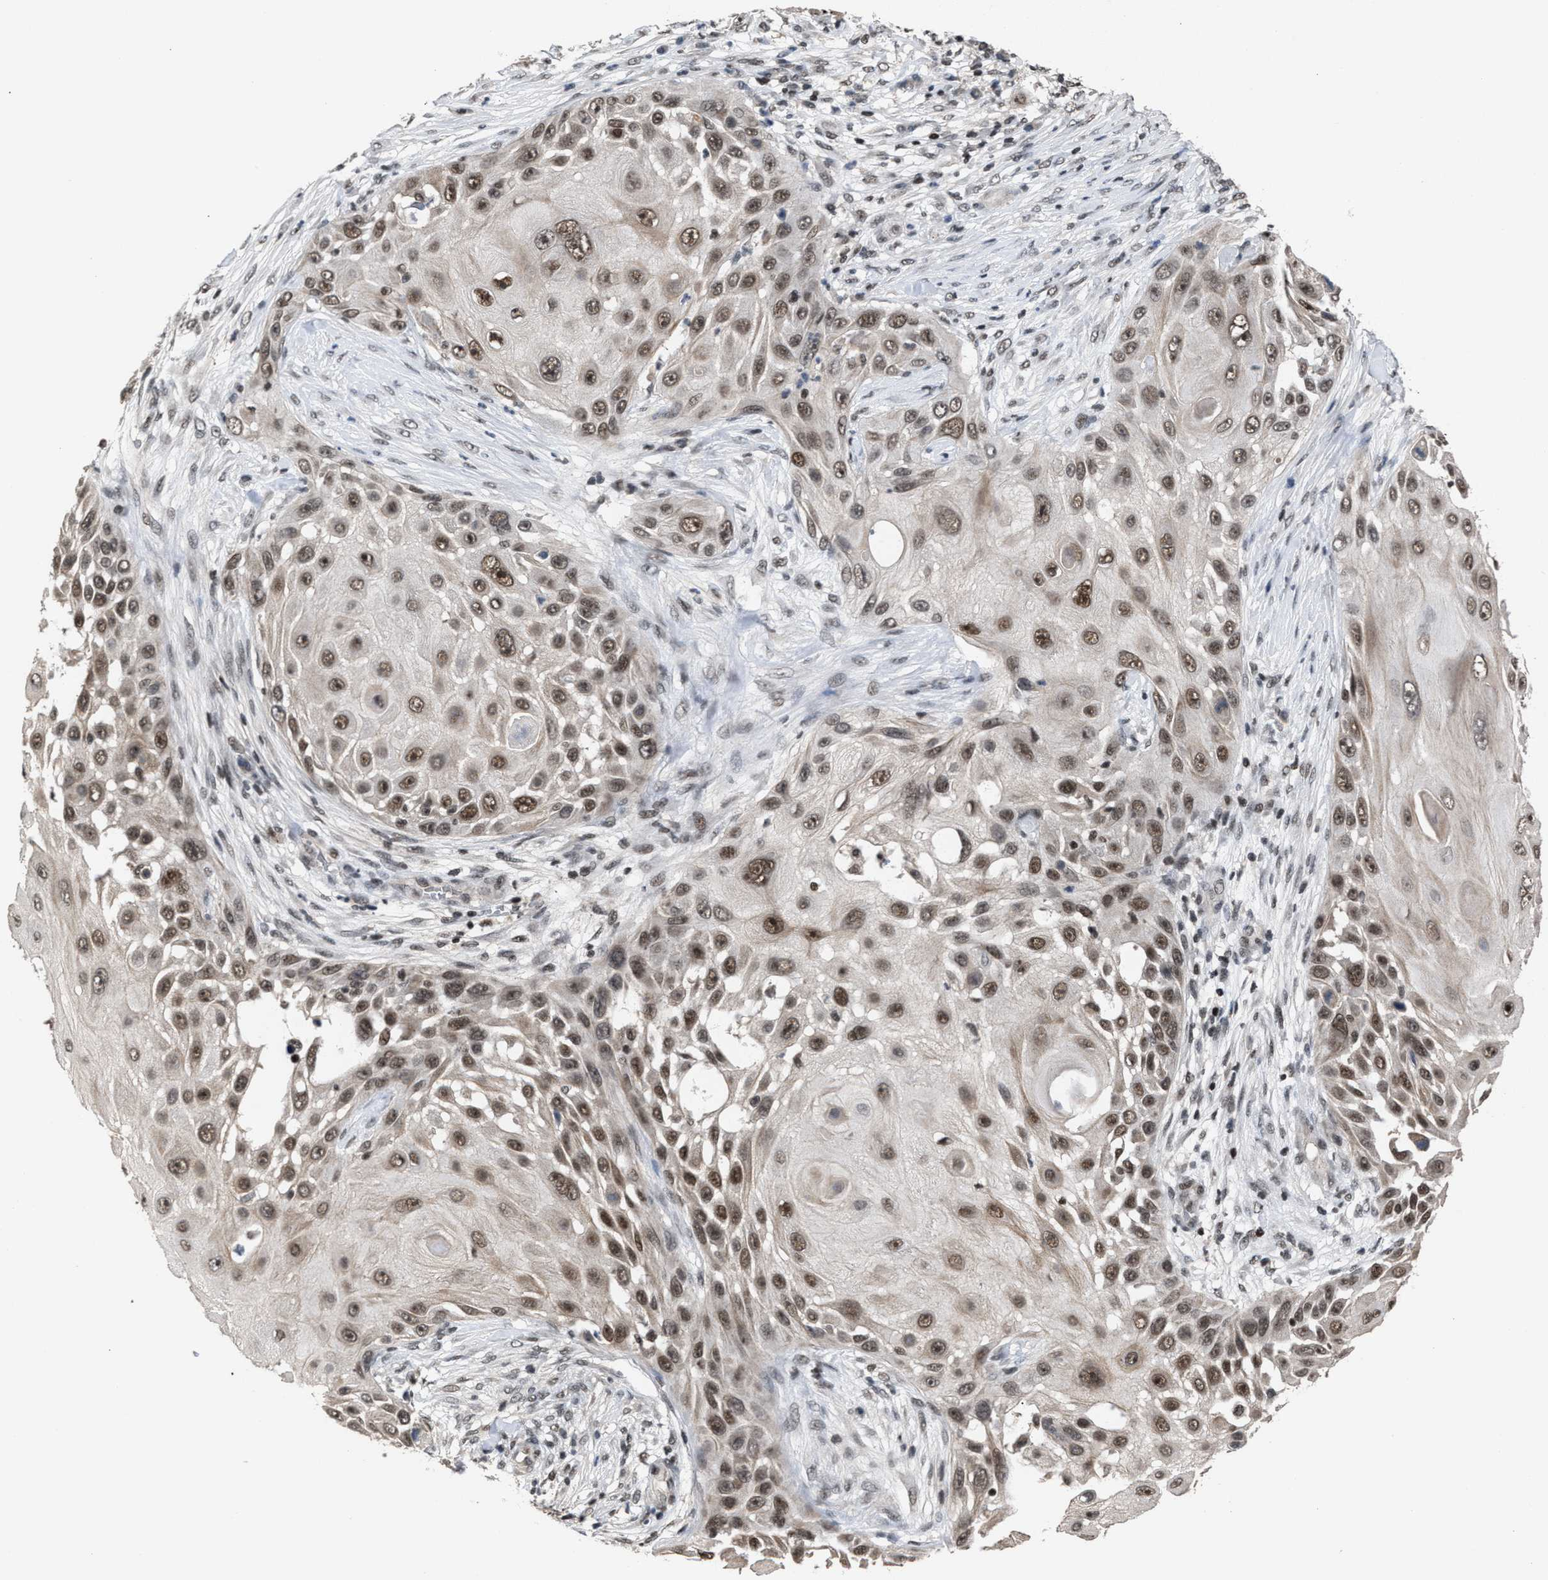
{"staining": {"intensity": "moderate", "quantity": ">75%", "location": "nuclear"}, "tissue": "skin cancer", "cell_type": "Tumor cells", "image_type": "cancer", "snomed": [{"axis": "morphology", "description": "Squamous cell carcinoma, NOS"}, {"axis": "topography", "description": "Skin"}], "caption": "Tumor cells demonstrate medium levels of moderate nuclear staining in about >75% of cells in human skin cancer (squamous cell carcinoma). The protein of interest is stained brown, and the nuclei are stained in blue (DAB IHC with brightfield microscopy, high magnification).", "gene": "C9orf78", "patient": {"sex": "female", "age": 44}}